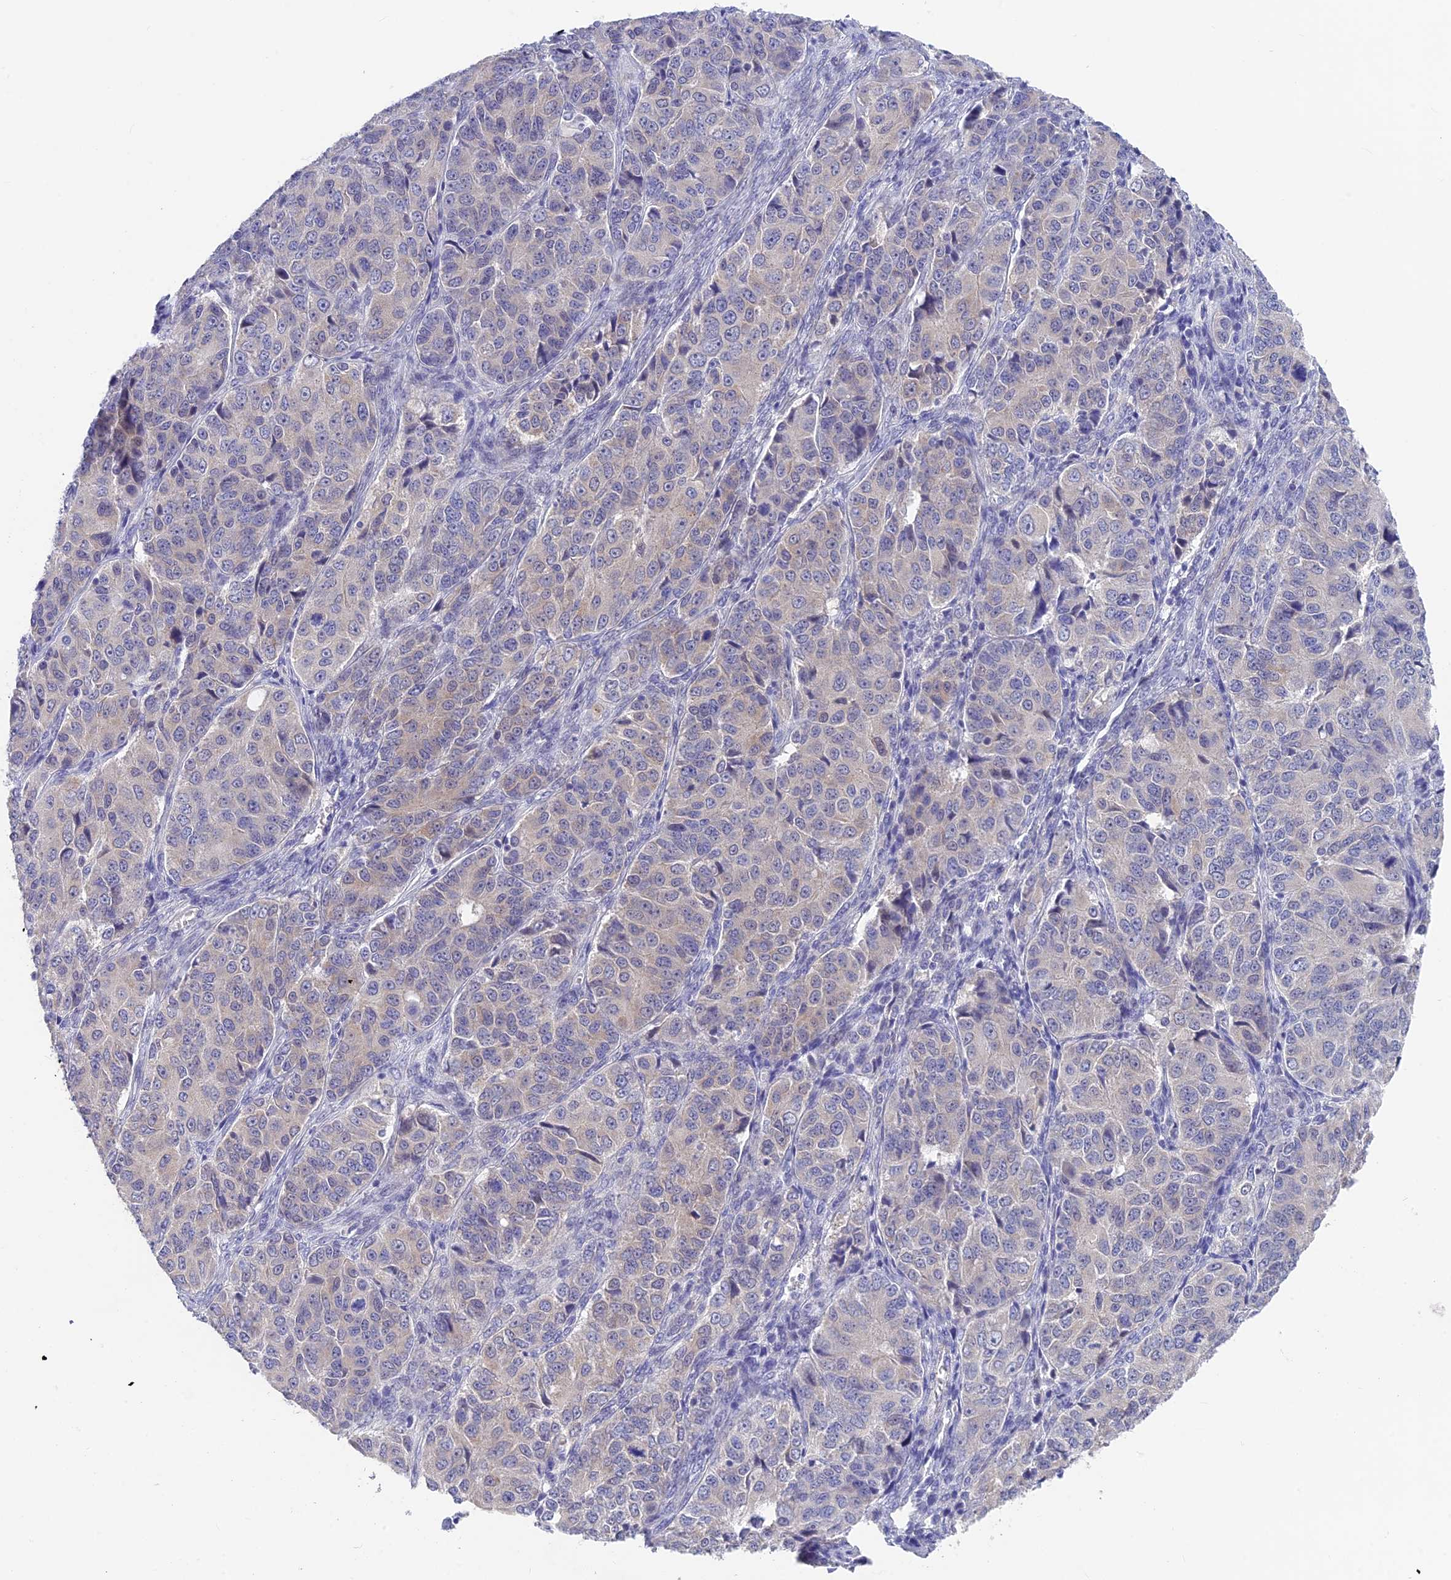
{"staining": {"intensity": "negative", "quantity": "none", "location": "none"}, "tissue": "ovarian cancer", "cell_type": "Tumor cells", "image_type": "cancer", "snomed": [{"axis": "morphology", "description": "Carcinoma, endometroid"}, {"axis": "topography", "description": "Ovary"}], "caption": "The histopathology image reveals no significant positivity in tumor cells of ovarian cancer.", "gene": "SNTN", "patient": {"sex": "female", "age": 51}}